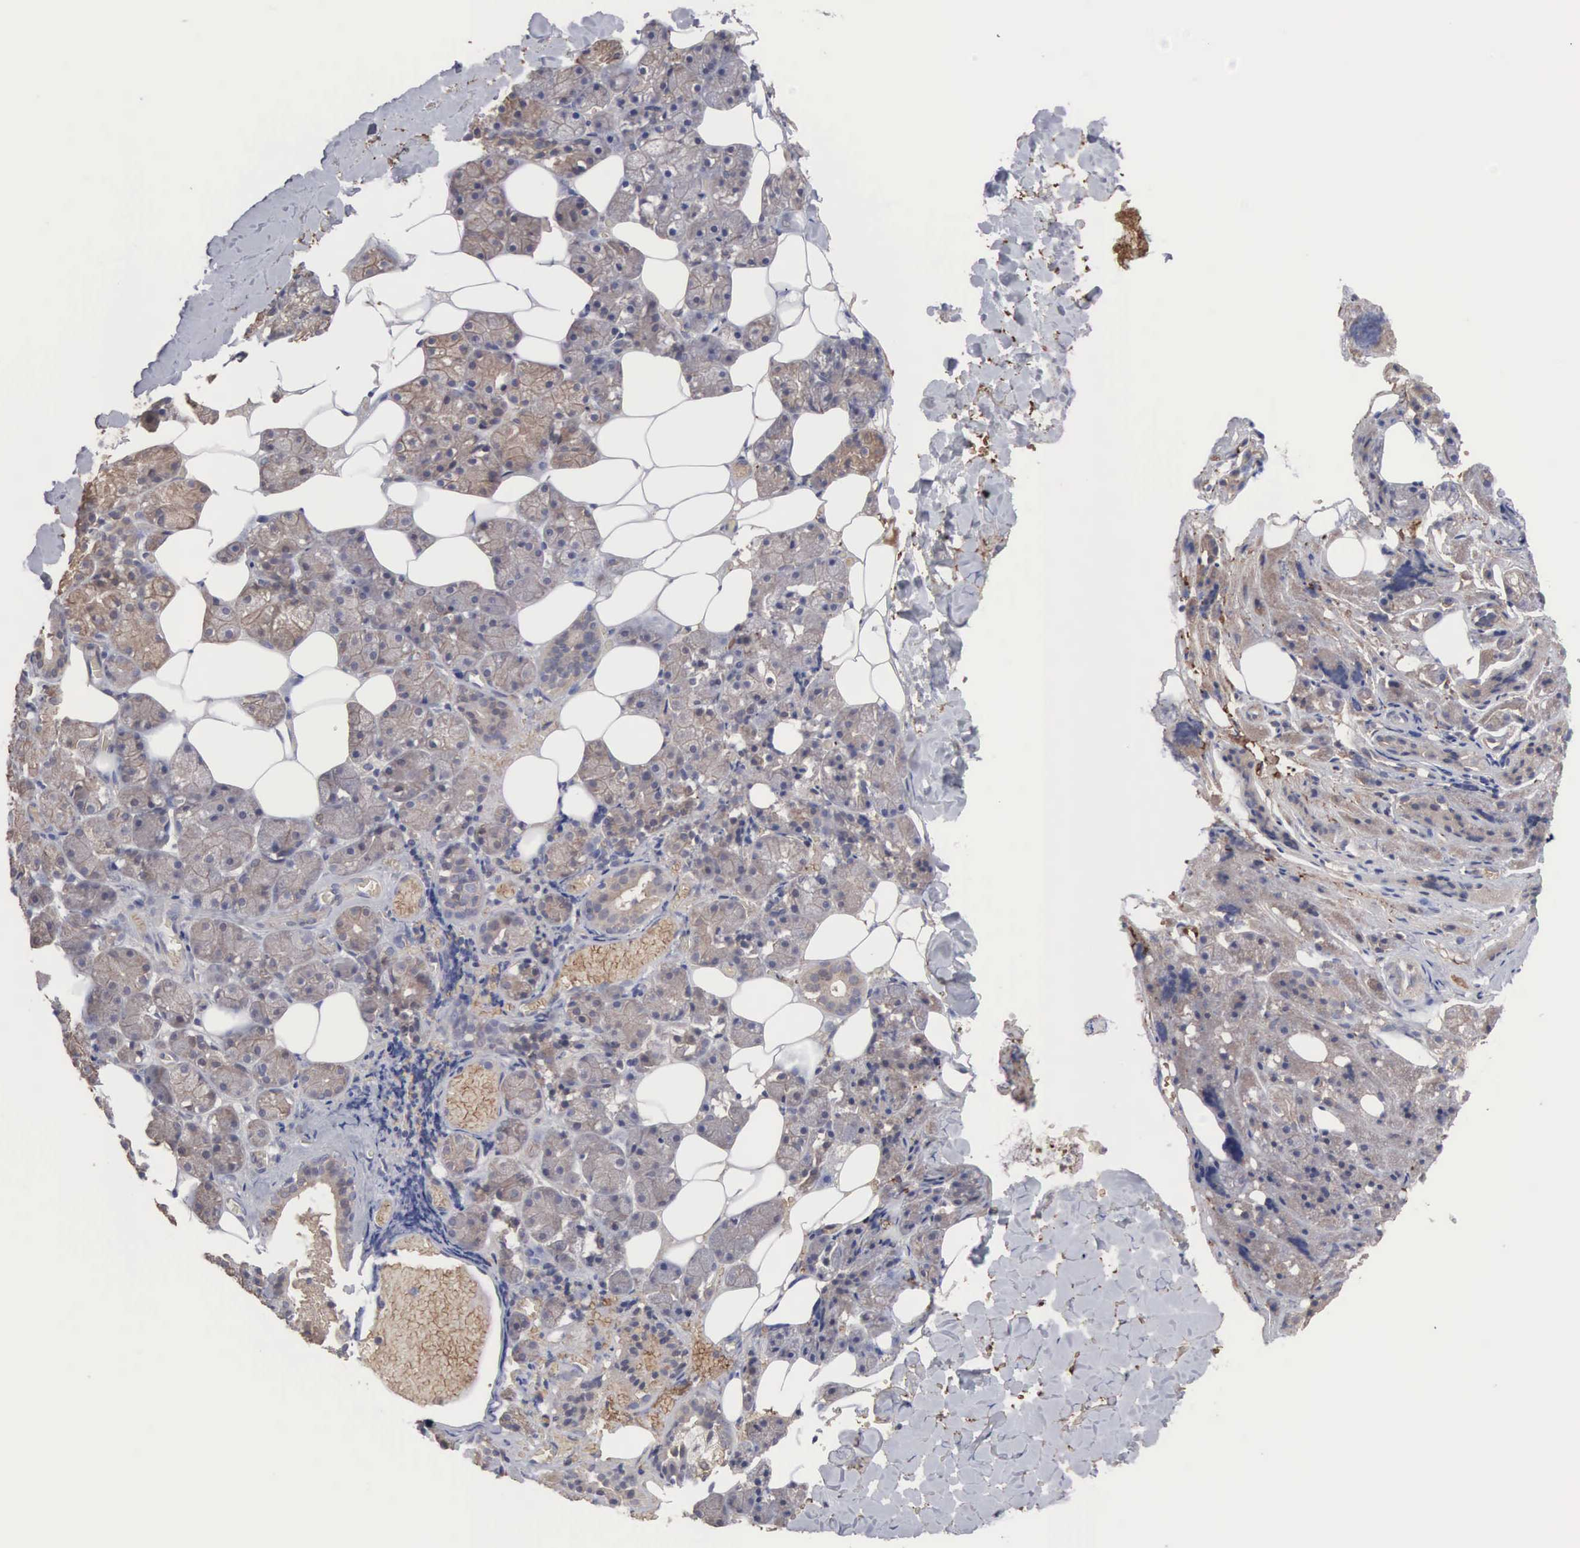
{"staining": {"intensity": "moderate", "quantity": ">75%", "location": "cytoplasmic/membranous"}, "tissue": "salivary gland", "cell_type": "Glandular cells", "image_type": "normal", "snomed": [{"axis": "morphology", "description": "Normal tissue, NOS"}, {"axis": "topography", "description": "Salivary gland"}], "caption": "High-magnification brightfield microscopy of normal salivary gland stained with DAB (brown) and counterstained with hematoxylin (blue). glandular cells exhibit moderate cytoplasmic/membranous expression is appreciated in approximately>75% of cells.", "gene": "INF2", "patient": {"sex": "female", "age": 55}}